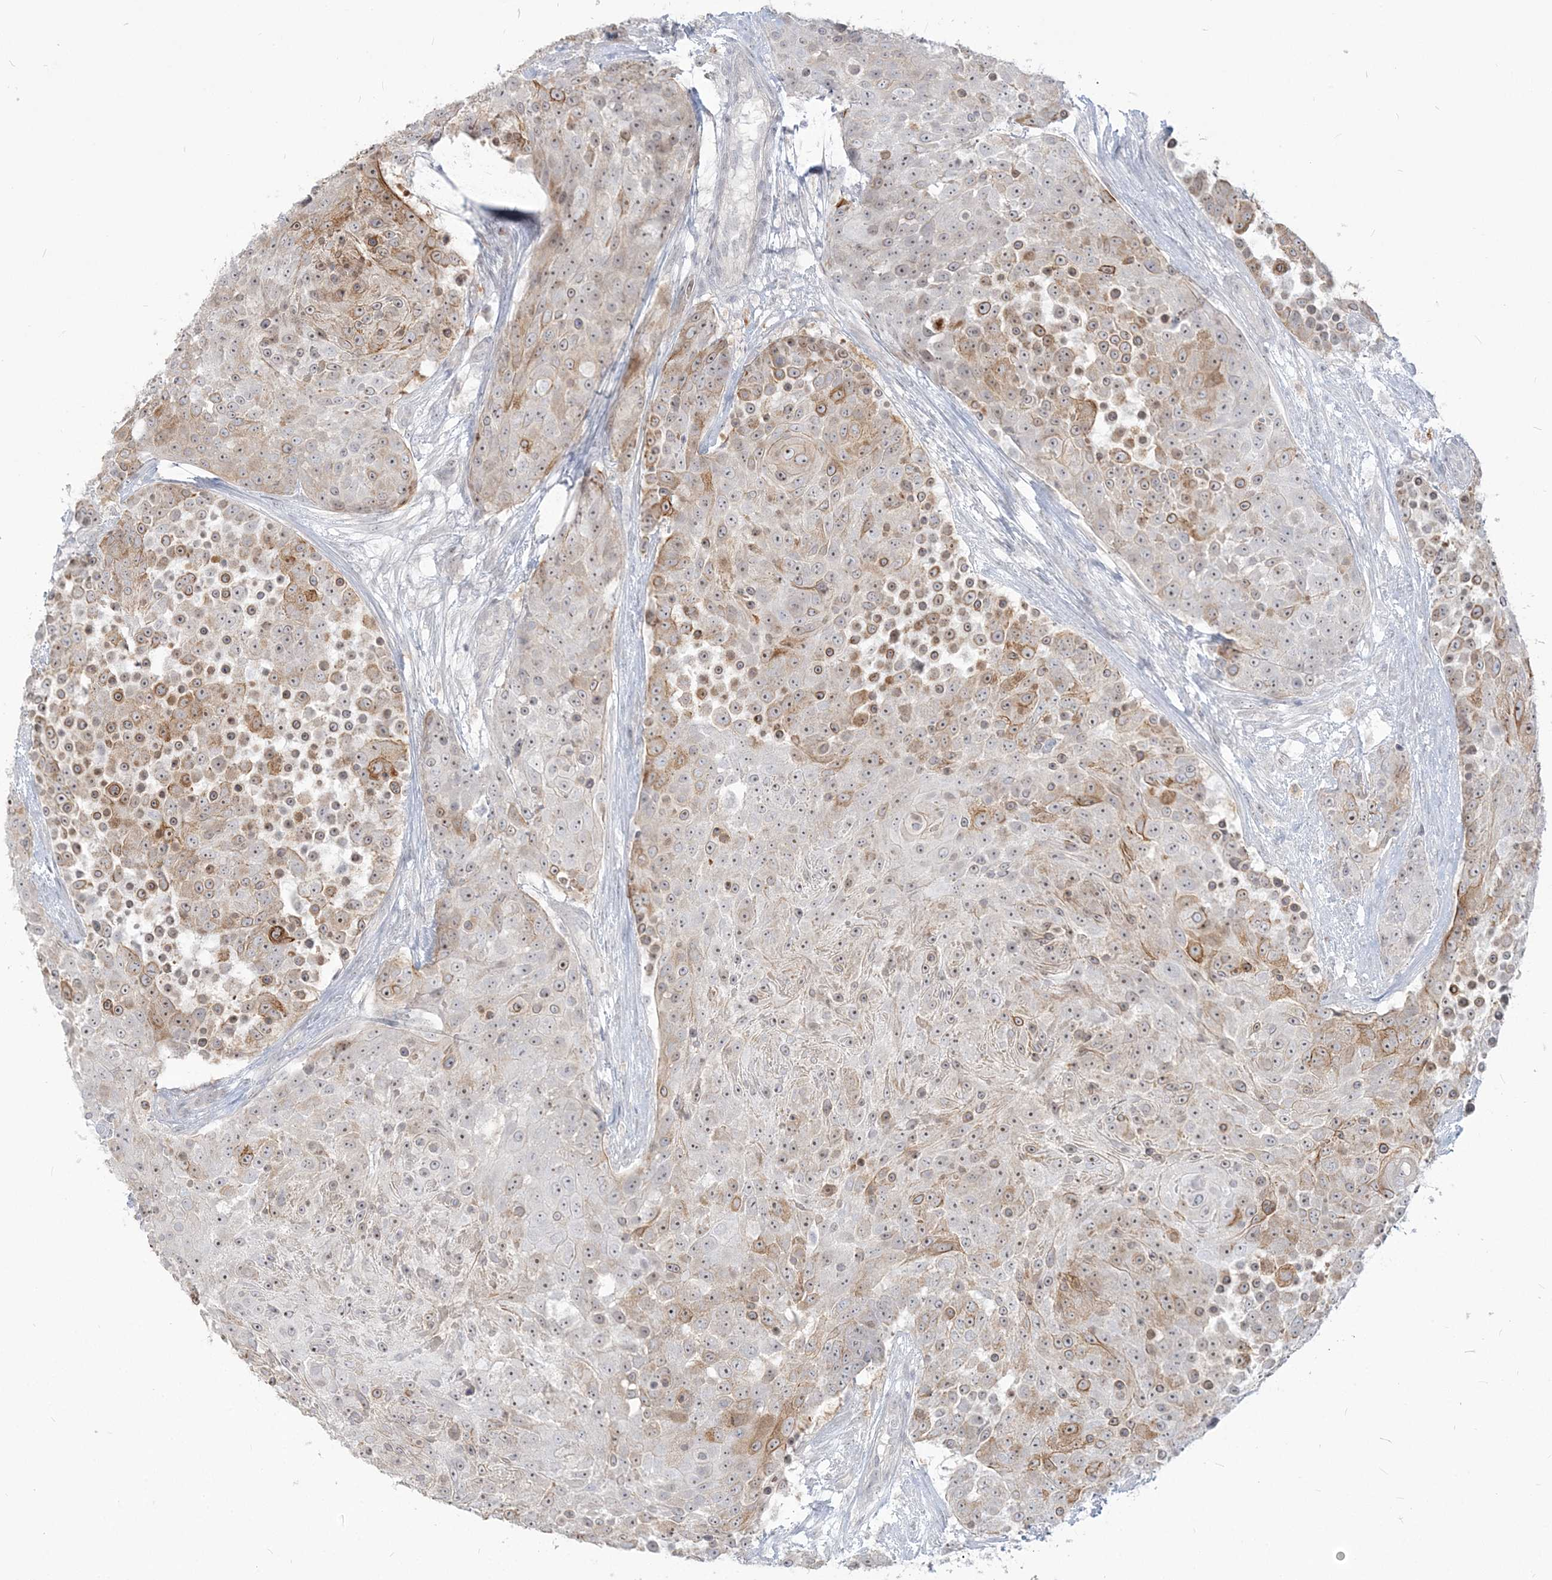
{"staining": {"intensity": "moderate", "quantity": "<25%", "location": "cytoplasmic/membranous"}, "tissue": "urothelial cancer", "cell_type": "Tumor cells", "image_type": "cancer", "snomed": [{"axis": "morphology", "description": "Urothelial carcinoma, High grade"}, {"axis": "topography", "description": "Urinary bladder"}], "caption": "Urothelial cancer stained for a protein shows moderate cytoplasmic/membranous positivity in tumor cells.", "gene": "SDAD1", "patient": {"sex": "female", "age": 63}}